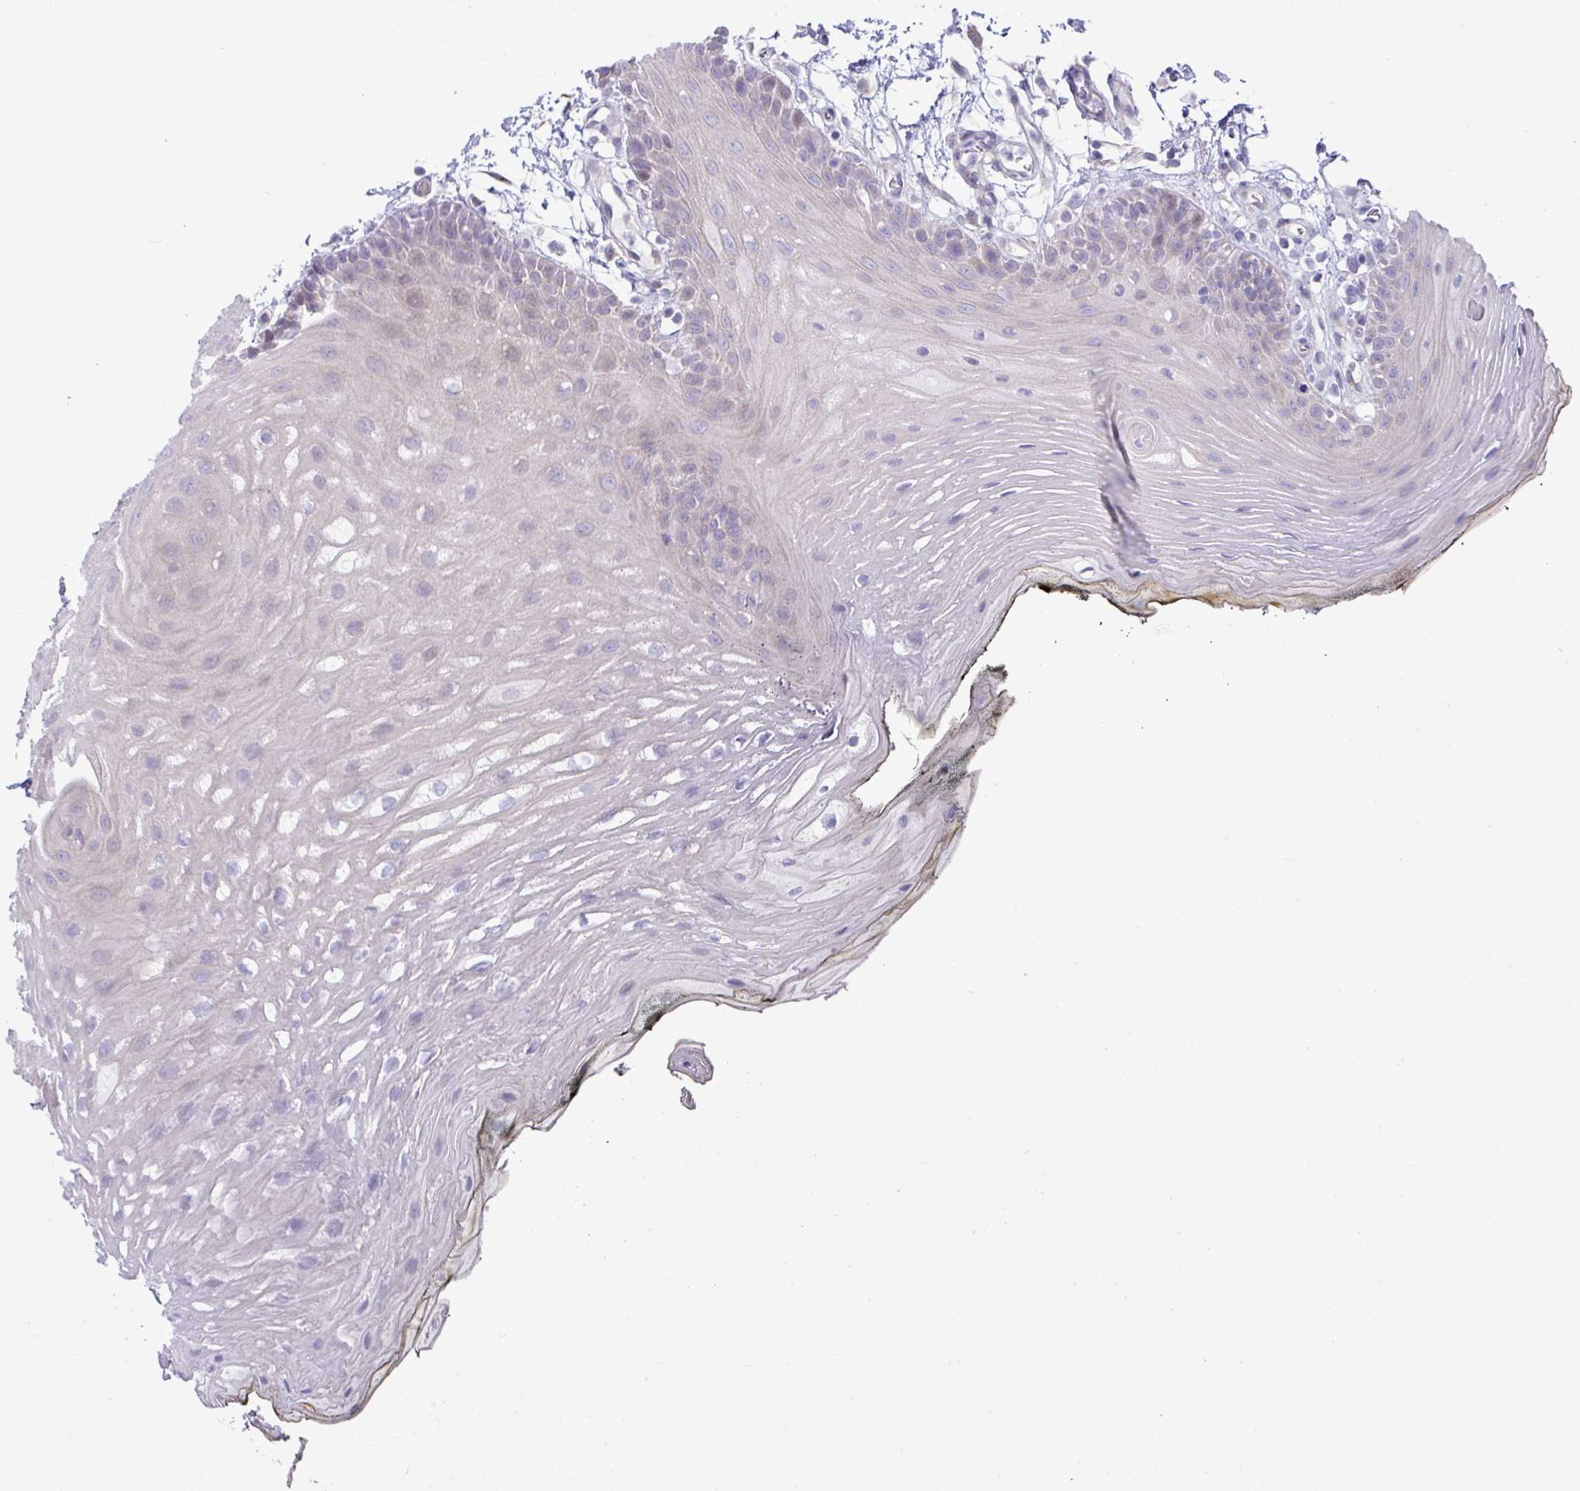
{"staining": {"intensity": "negative", "quantity": "none", "location": "none"}, "tissue": "oral mucosa", "cell_type": "Squamous epithelial cells", "image_type": "normal", "snomed": [{"axis": "morphology", "description": "Normal tissue, NOS"}, {"axis": "topography", "description": "Oral tissue"}, {"axis": "topography", "description": "Tounge, NOS"}], "caption": "This is a image of immunohistochemistry staining of unremarkable oral mucosa, which shows no positivity in squamous epithelial cells.", "gene": "IRGC", "patient": {"sex": "female", "age": 81}}